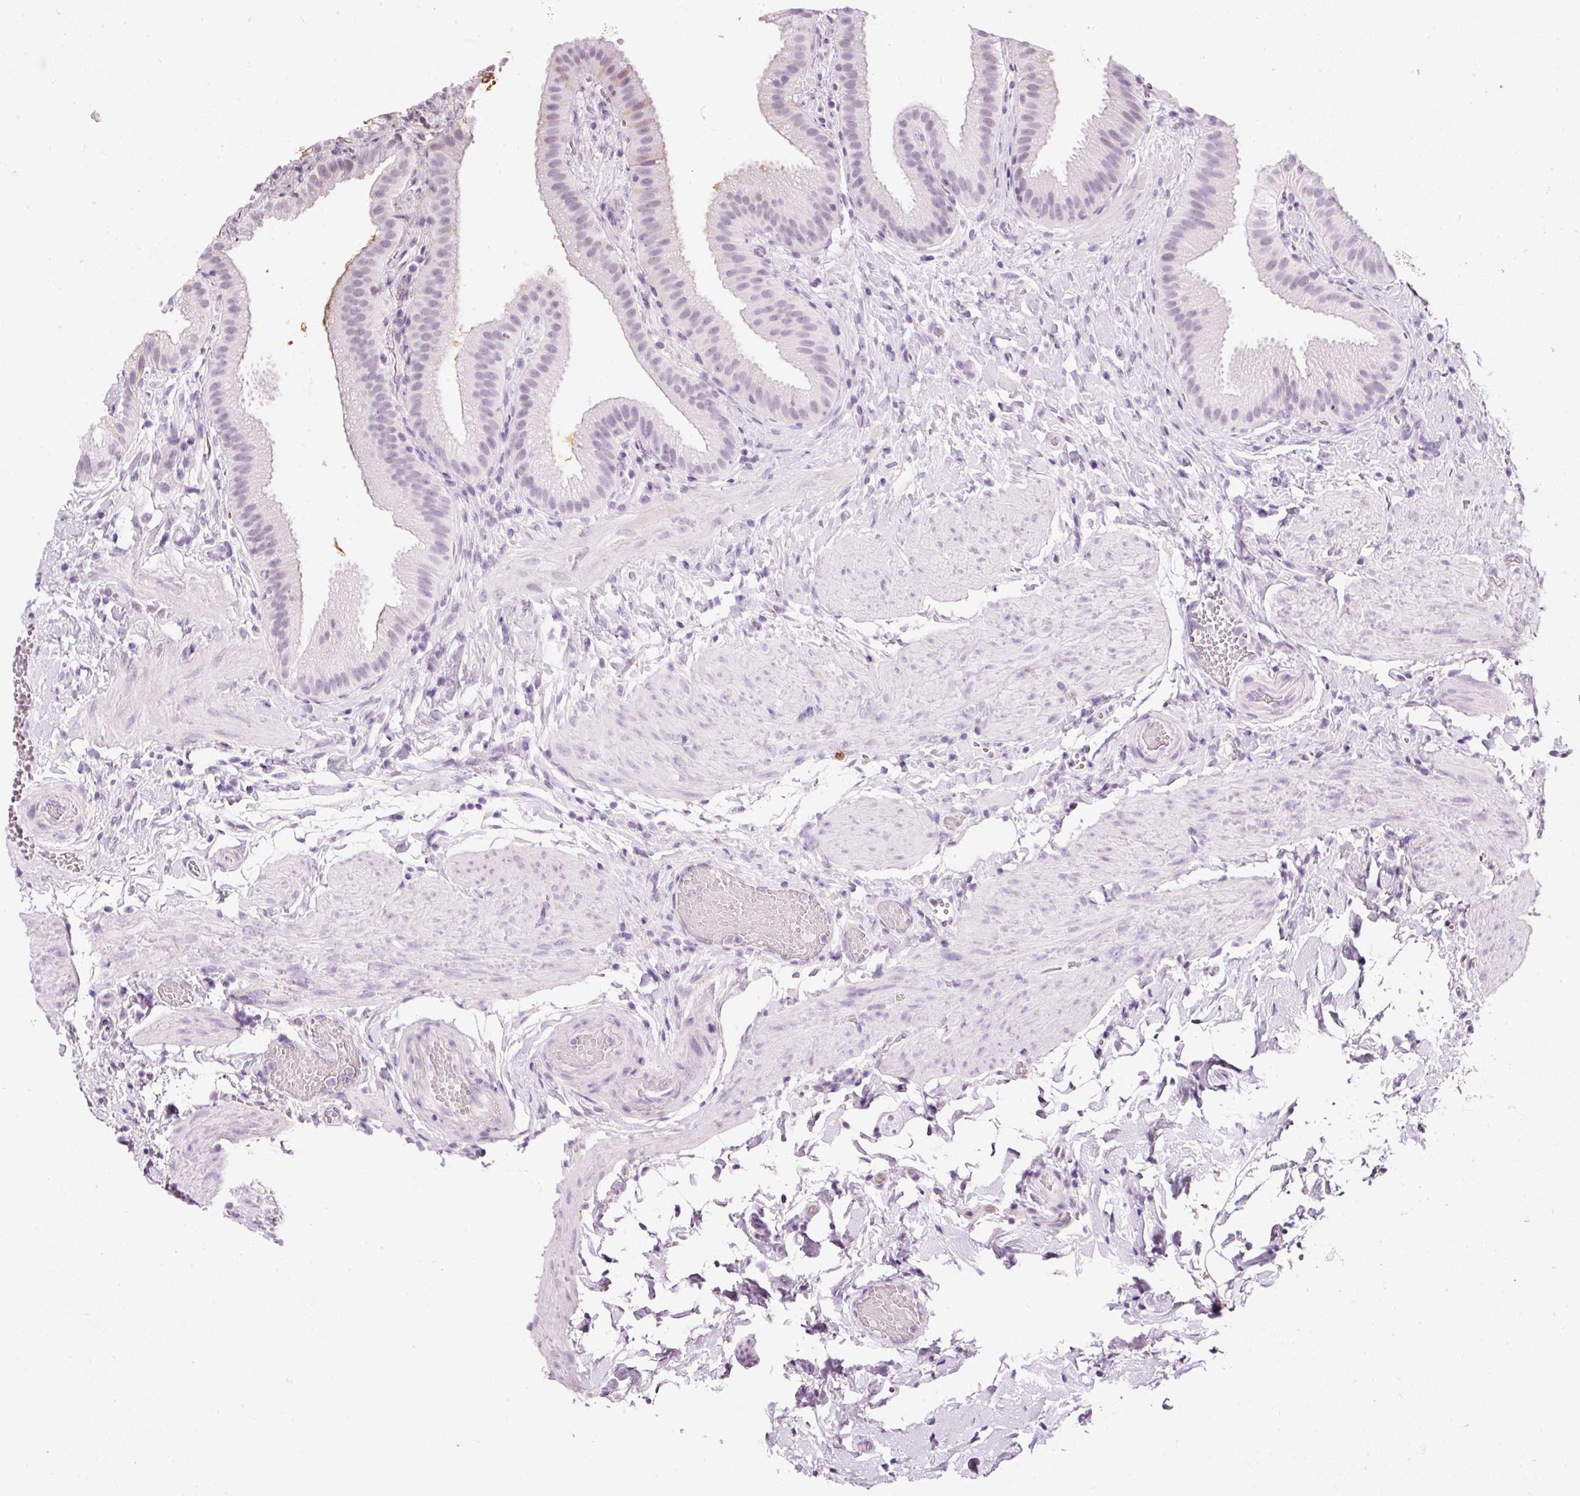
{"staining": {"intensity": "weak", "quantity": "<25%", "location": "cytoplasmic/membranous,nuclear"}, "tissue": "gallbladder", "cell_type": "Glandular cells", "image_type": "normal", "snomed": [{"axis": "morphology", "description": "Normal tissue, NOS"}, {"axis": "topography", "description": "Gallbladder"}], "caption": "The histopathology image exhibits no staining of glandular cells in unremarkable gallbladder.", "gene": "PRPF38B", "patient": {"sex": "female", "age": 63}}